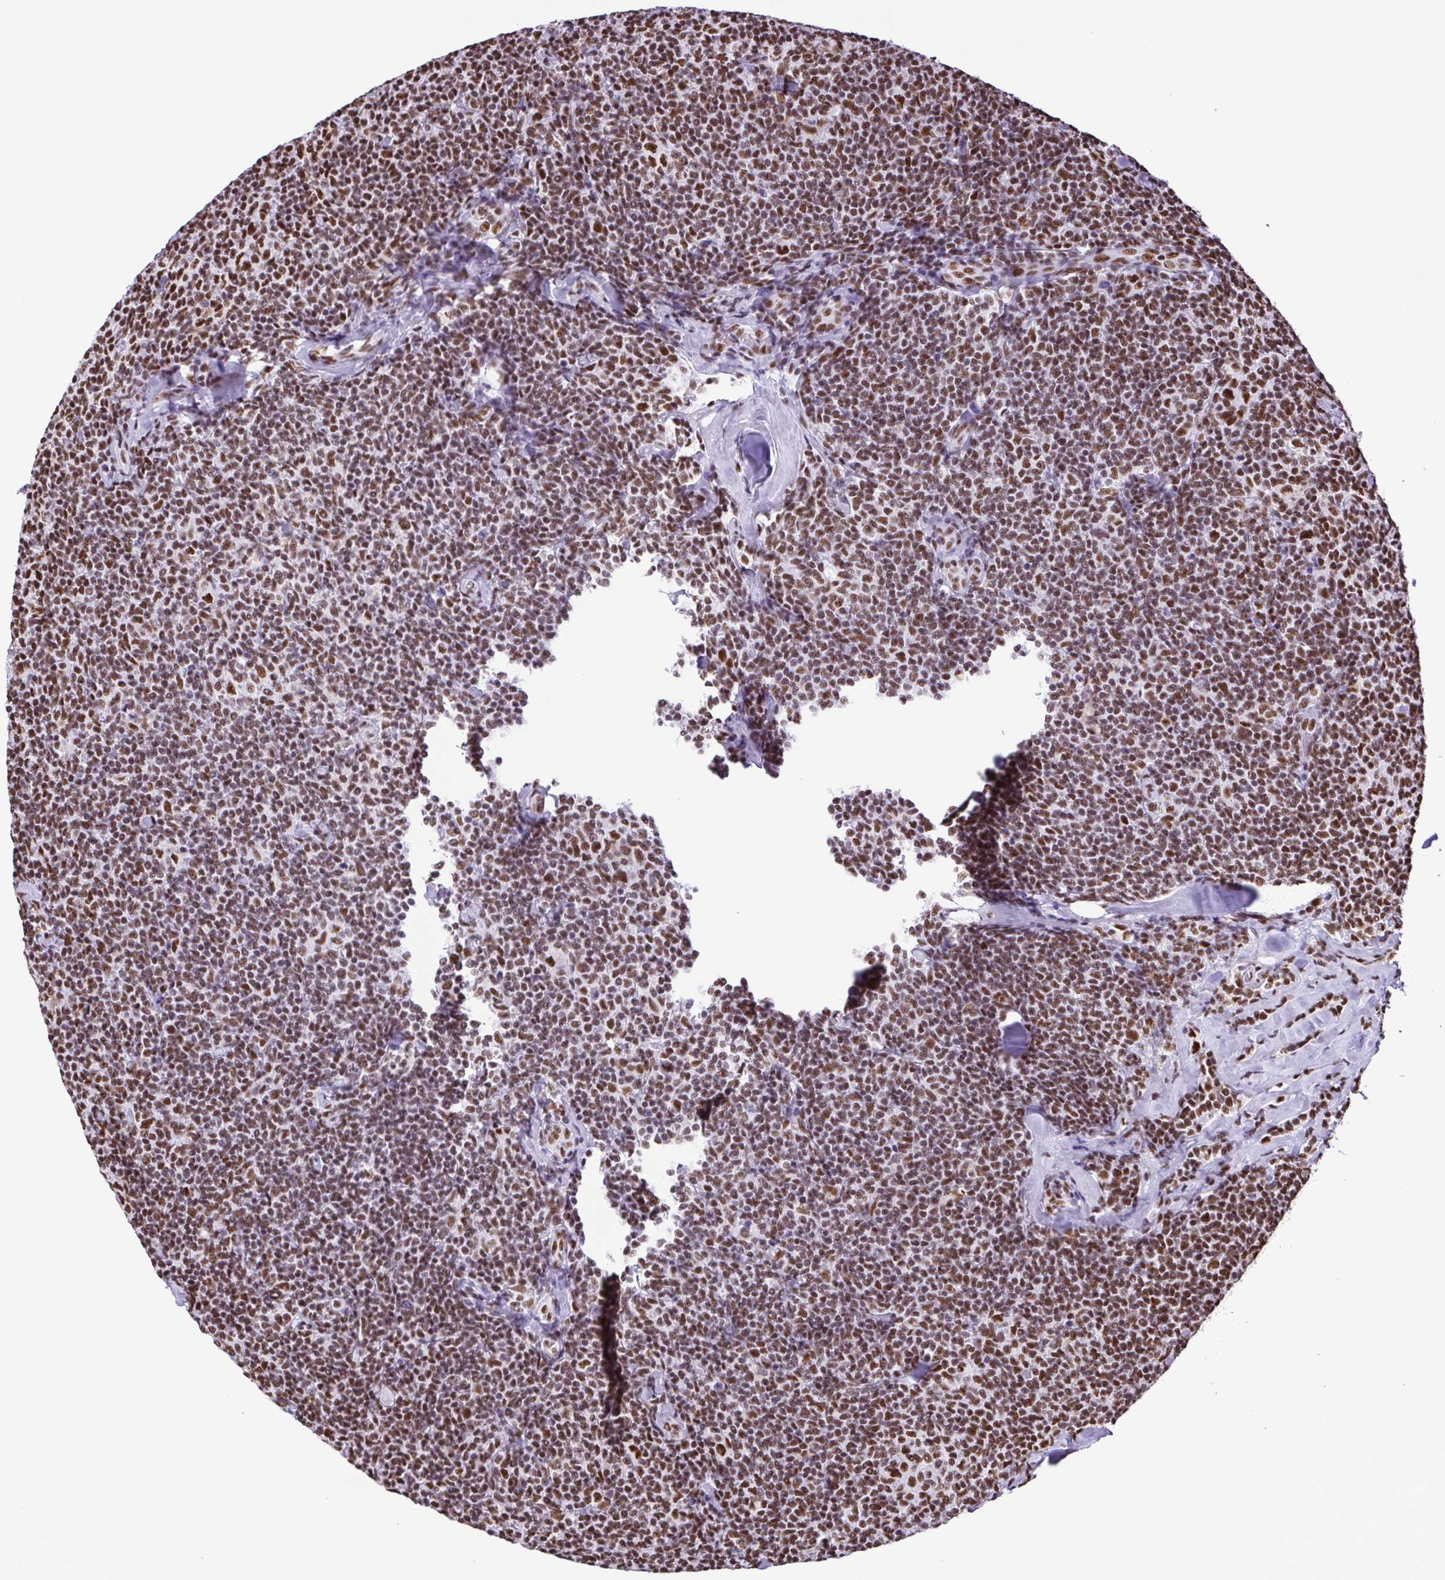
{"staining": {"intensity": "strong", "quantity": ">75%", "location": "nuclear"}, "tissue": "lymphoma", "cell_type": "Tumor cells", "image_type": "cancer", "snomed": [{"axis": "morphology", "description": "Malignant lymphoma, non-Hodgkin's type, Low grade"}, {"axis": "topography", "description": "Lymph node"}], "caption": "Lymphoma stained for a protein demonstrates strong nuclear positivity in tumor cells.", "gene": "TRIM28", "patient": {"sex": "female", "age": 56}}